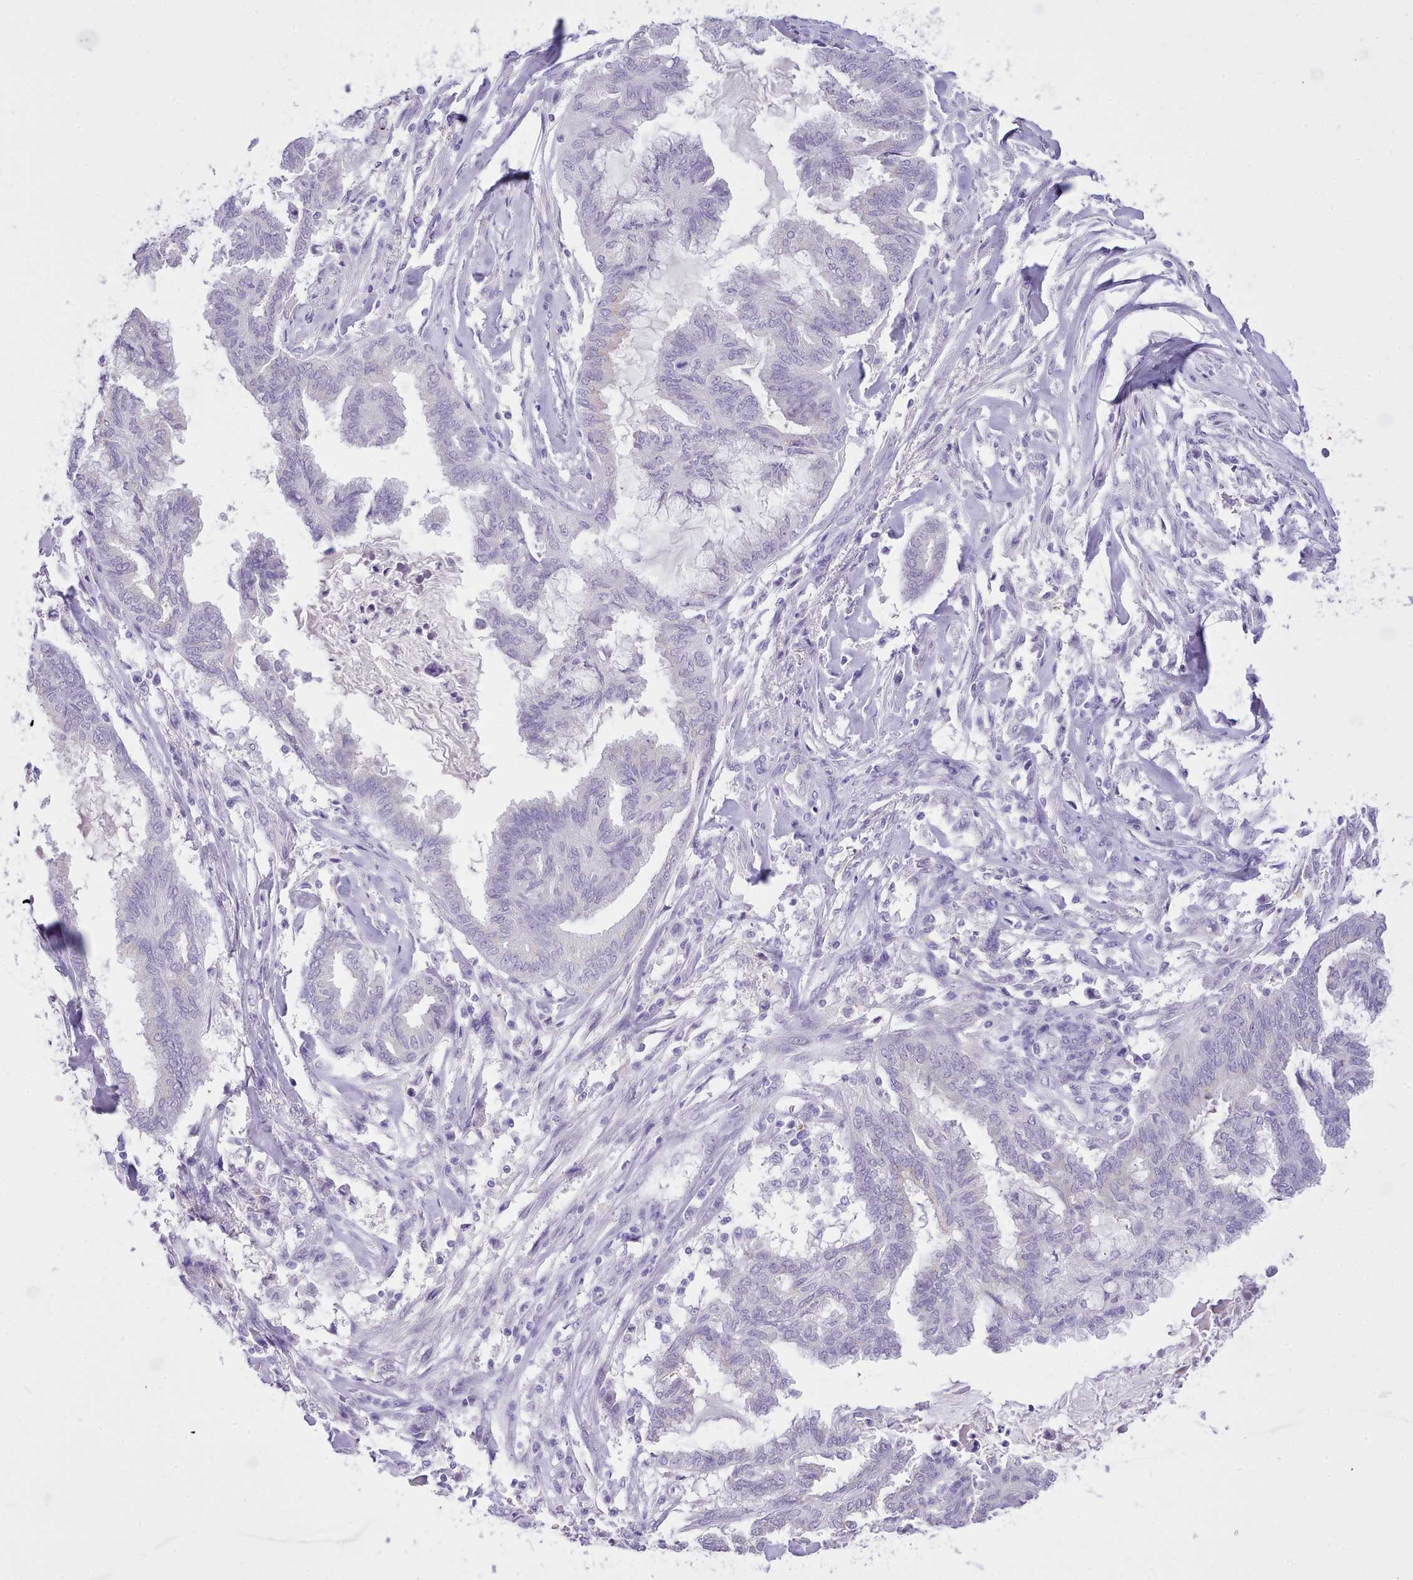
{"staining": {"intensity": "negative", "quantity": "none", "location": "none"}, "tissue": "endometrial cancer", "cell_type": "Tumor cells", "image_type": "cancer", "snomed": [{"axis": "morphology", "description": "Adenocarcinoma, NOS"}, {"axis": "topography", "description": "Endometrium"}], "caption": "Tumor cells show no significant positivity in adenocarcinoma (endometrial).", "gene": "LRRC37A", "patient": {"sex": "female", "age": 86}}